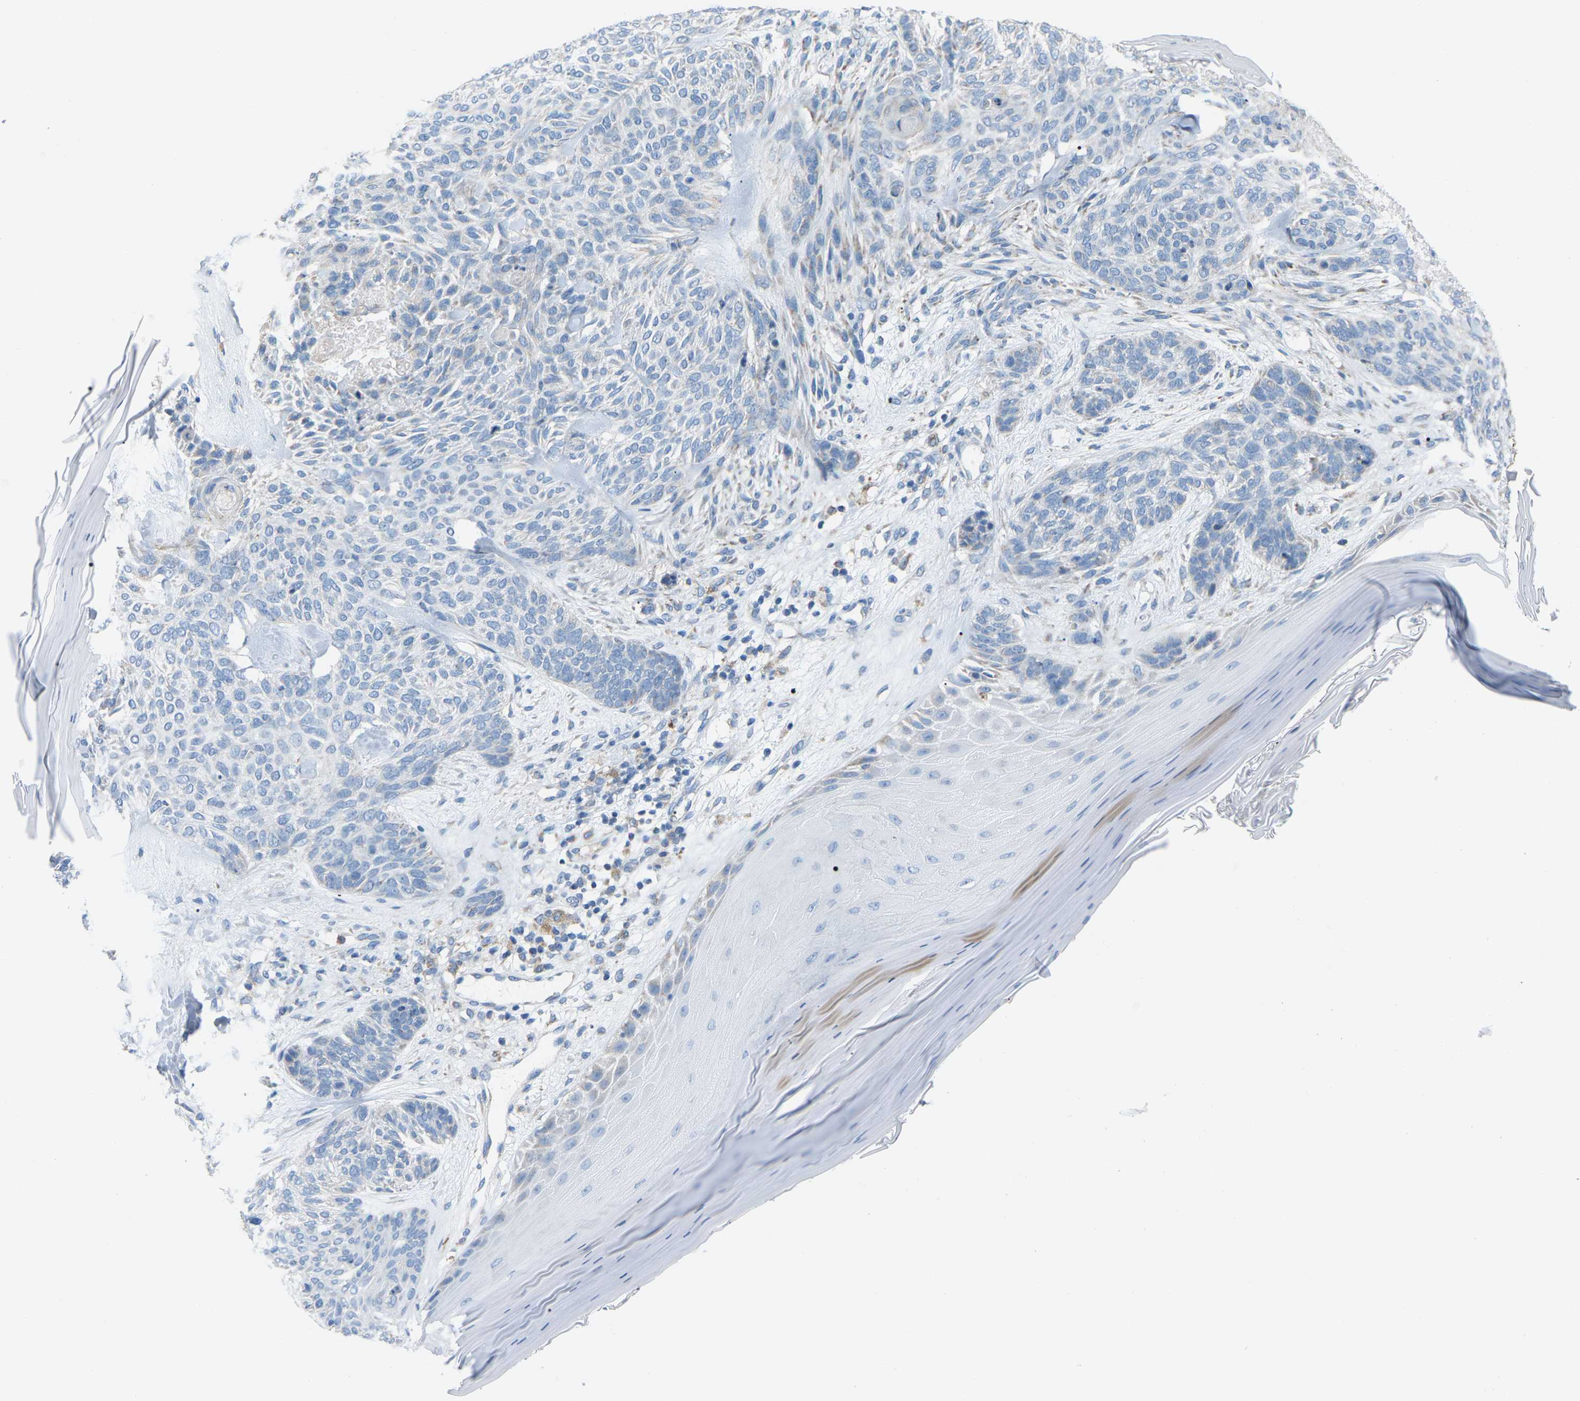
{"staining": {"intensity": "negative", "quantity": "none", "location": "none"}, "tissue": "skin cancer", "cell_type": "Tumor cells", "image_type": "cancer", "snomed": [{"axis": "morphology", "description": "Basal cell carcinoma"}, {"axis": "topography", "description": "Skin"}], "caption": "Tumor cells show no significant expression in skin cancer (basal cell carcinoma). Brightfield microscopy of IHC stained with DAB (brown) and hematoxylin (blue), captured at high magnification.", "gene": "CROT", "patient": {"sex": "male", "age": 55}}